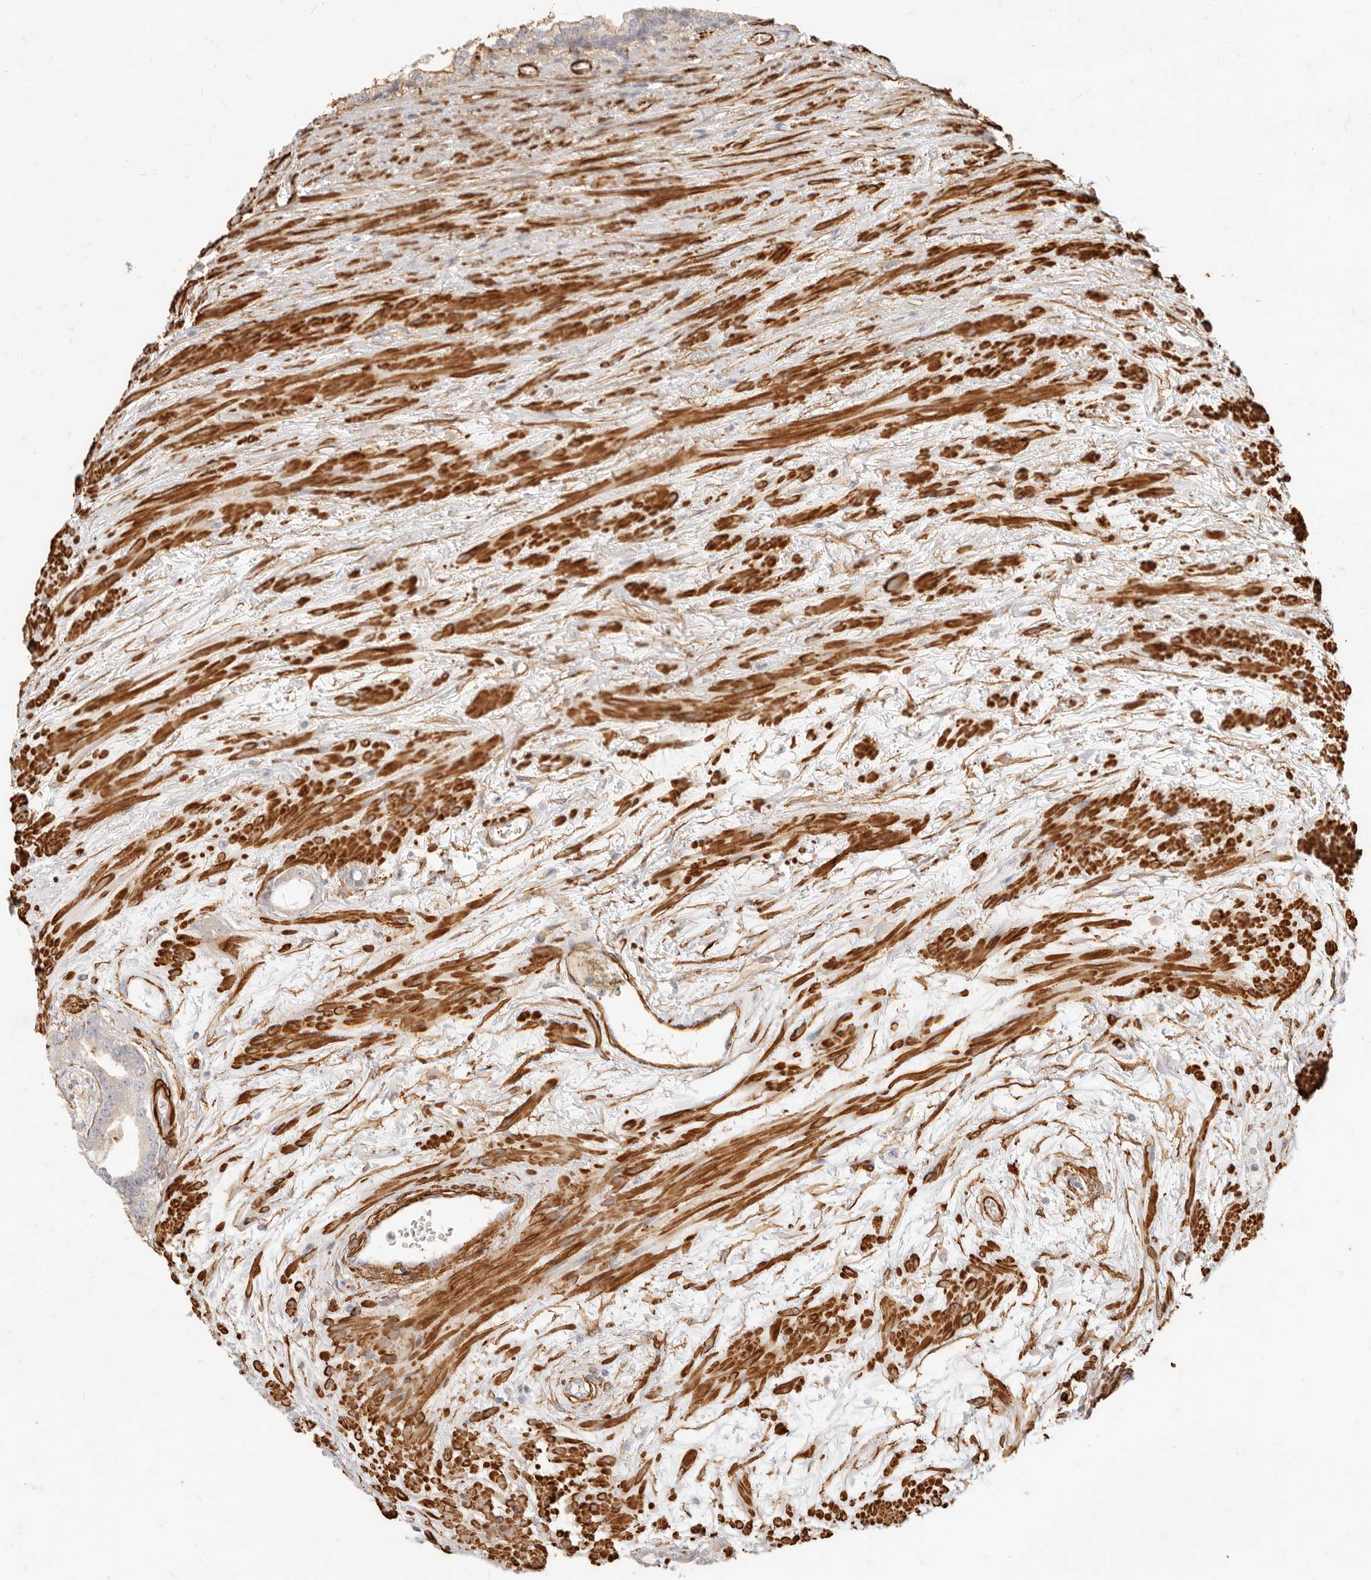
{"staining": {"intensity": "negative", "quantity": "none", "location": "none"}, "tissue": "prostate cancer", "cell_type": "Tumor cells", "image_type": "cancer", "snomed": [{"axis": "morphology", "description": "Adenocarcinoma, Low grade"}, {"axis": "topography", "description": "Prostate"}], "caption": "A high-resolution histopathology image shows immunohistochemistry staining of prostate cancer (low-grade adenocarcinoma), which displays no significant staining in tumor cells.", "gene": "TMTC2", "patient": {"sex": "male", "age": 60}}